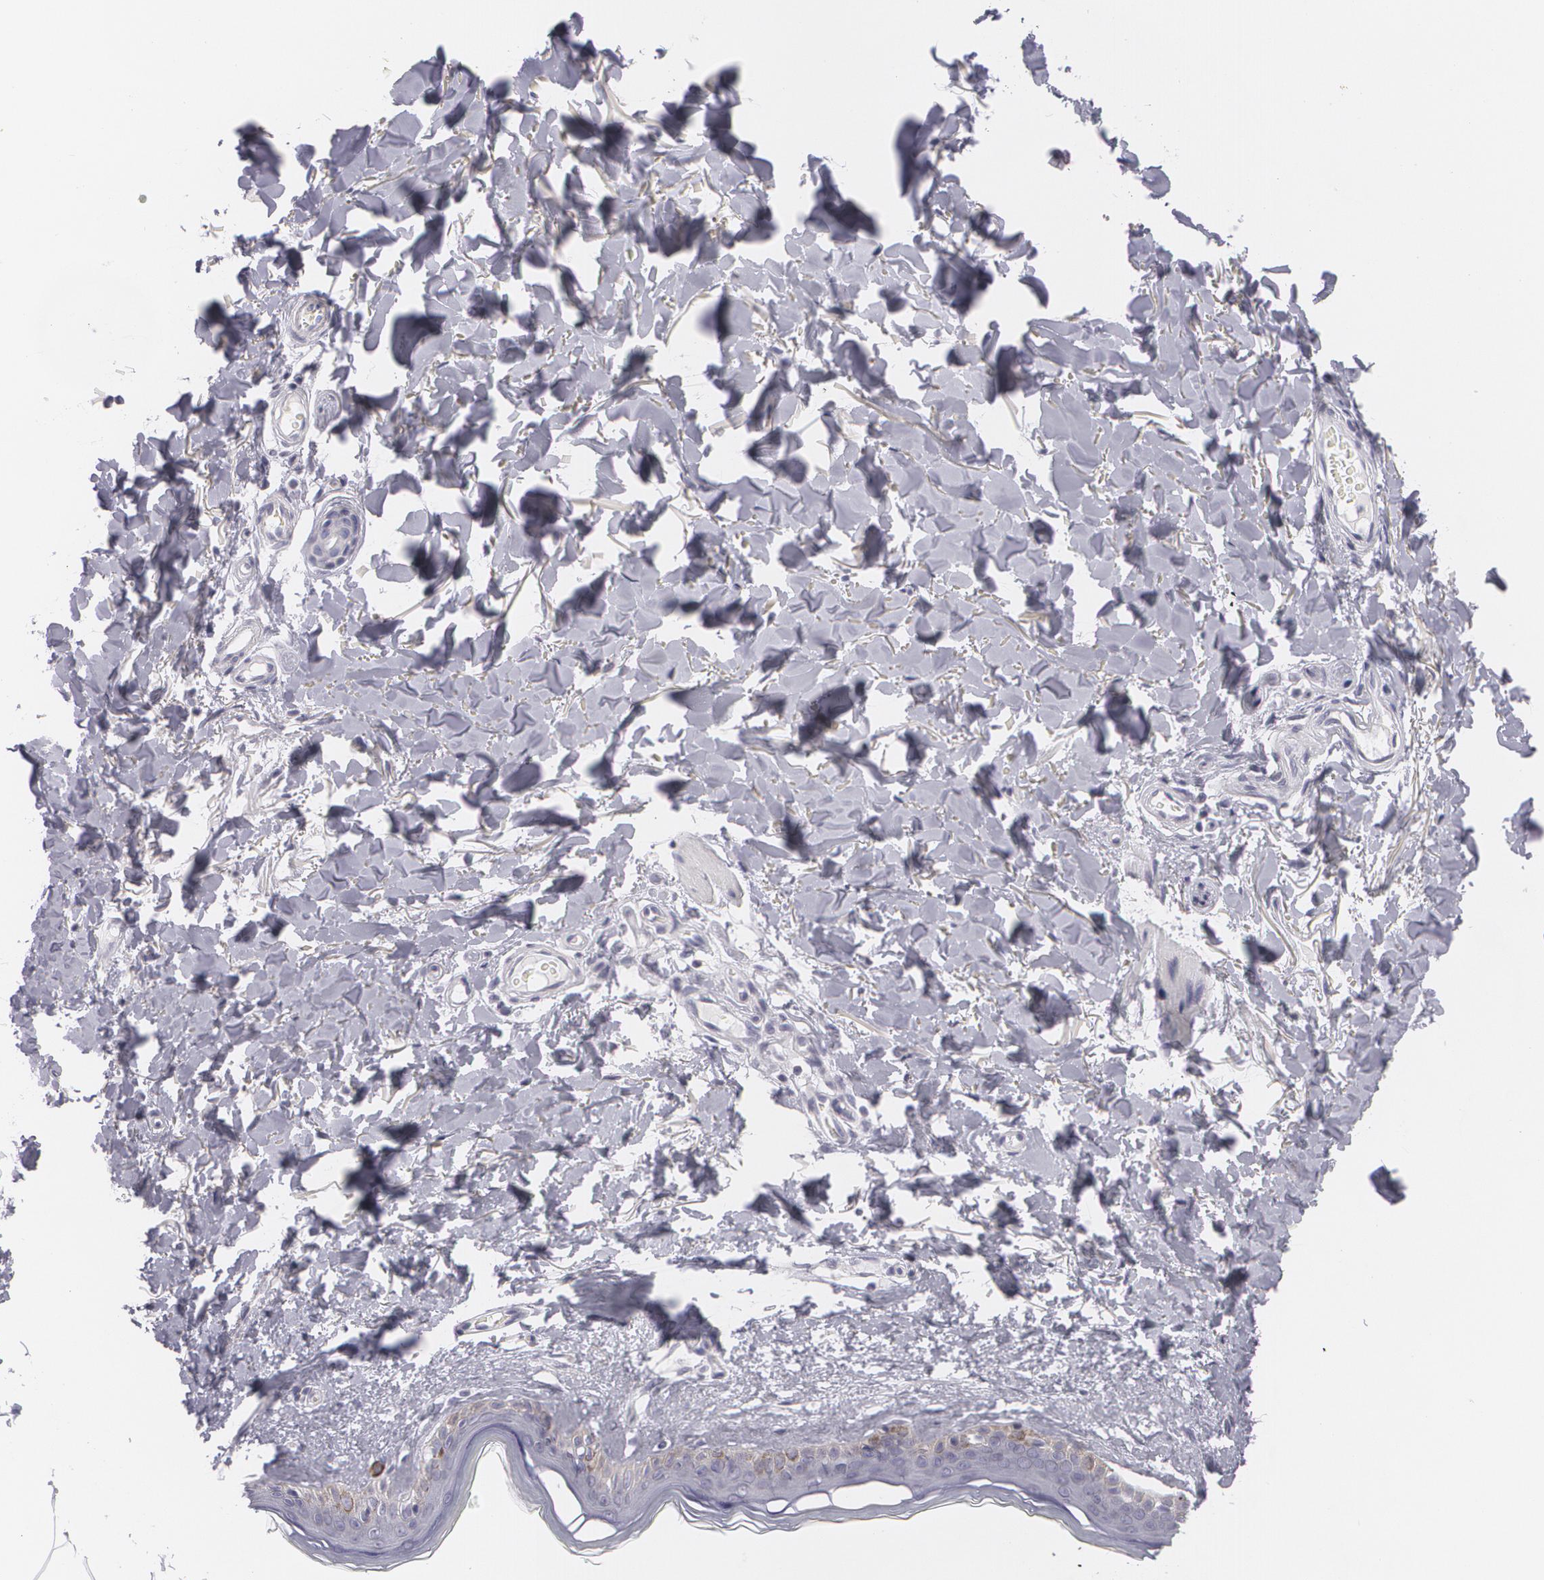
{"staining": {"intensity": "negative", "quantity": "none", "location": "none"}, "tissue": "skin", "cell_type": "Fibroblasts", "image_type": "normal", "snomed": [{"axis": "morphology", "description": "Normal tissue, NOS"}, {"axis": "topography", "description": "Skin"}], "caption": "Fibroblasts are negative for brown protein staining in unremarkable skin. (Immunohistochemistry, brightfield microscopy, high magnification).", "gene": "MBNL3", "patient": {"sex": "female", "age": 56}}